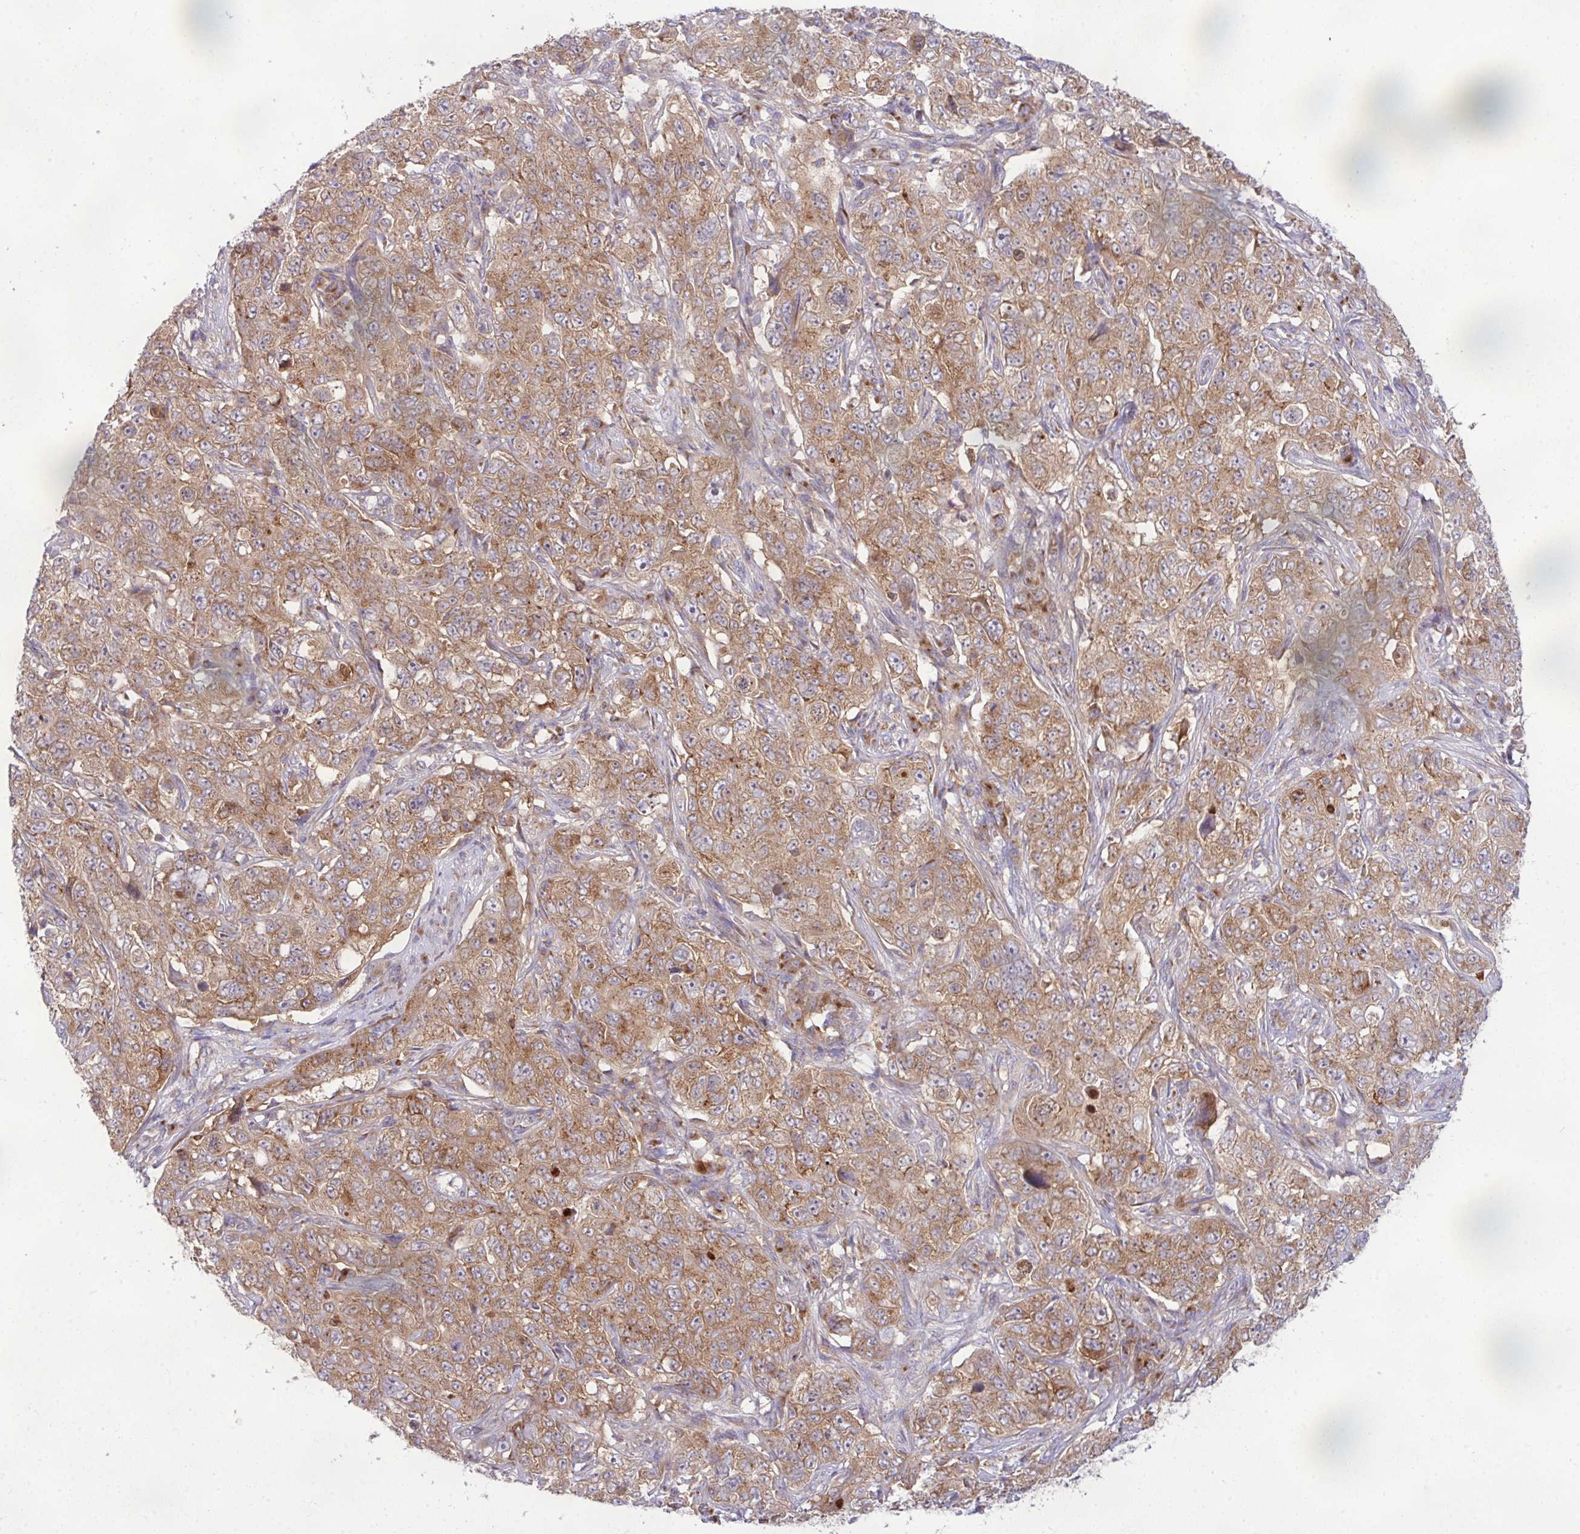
{"staining": {"intensity": "moderate", "quantity": ">75%", "location": "cytoplasmic/membranous"}, "tissue": "pancreatic cancer", "cell_type": "Tumor cells", "image_type": "cancer", "snomed": [{"axis": "morphology", "description": "Adenocarcinoma, NOS"}, {"axis": "topography", "description": "Pancreas"}], "caption": "An image showing moderate cytoplasmic/membranous staining in approximately >75% of tumor cells in adenocarcinoma (pancreatic), as visualized by brown immunohistochemical staining.", "gene": "VTI1A", "patient": {"sex": "male", "age": 68}}